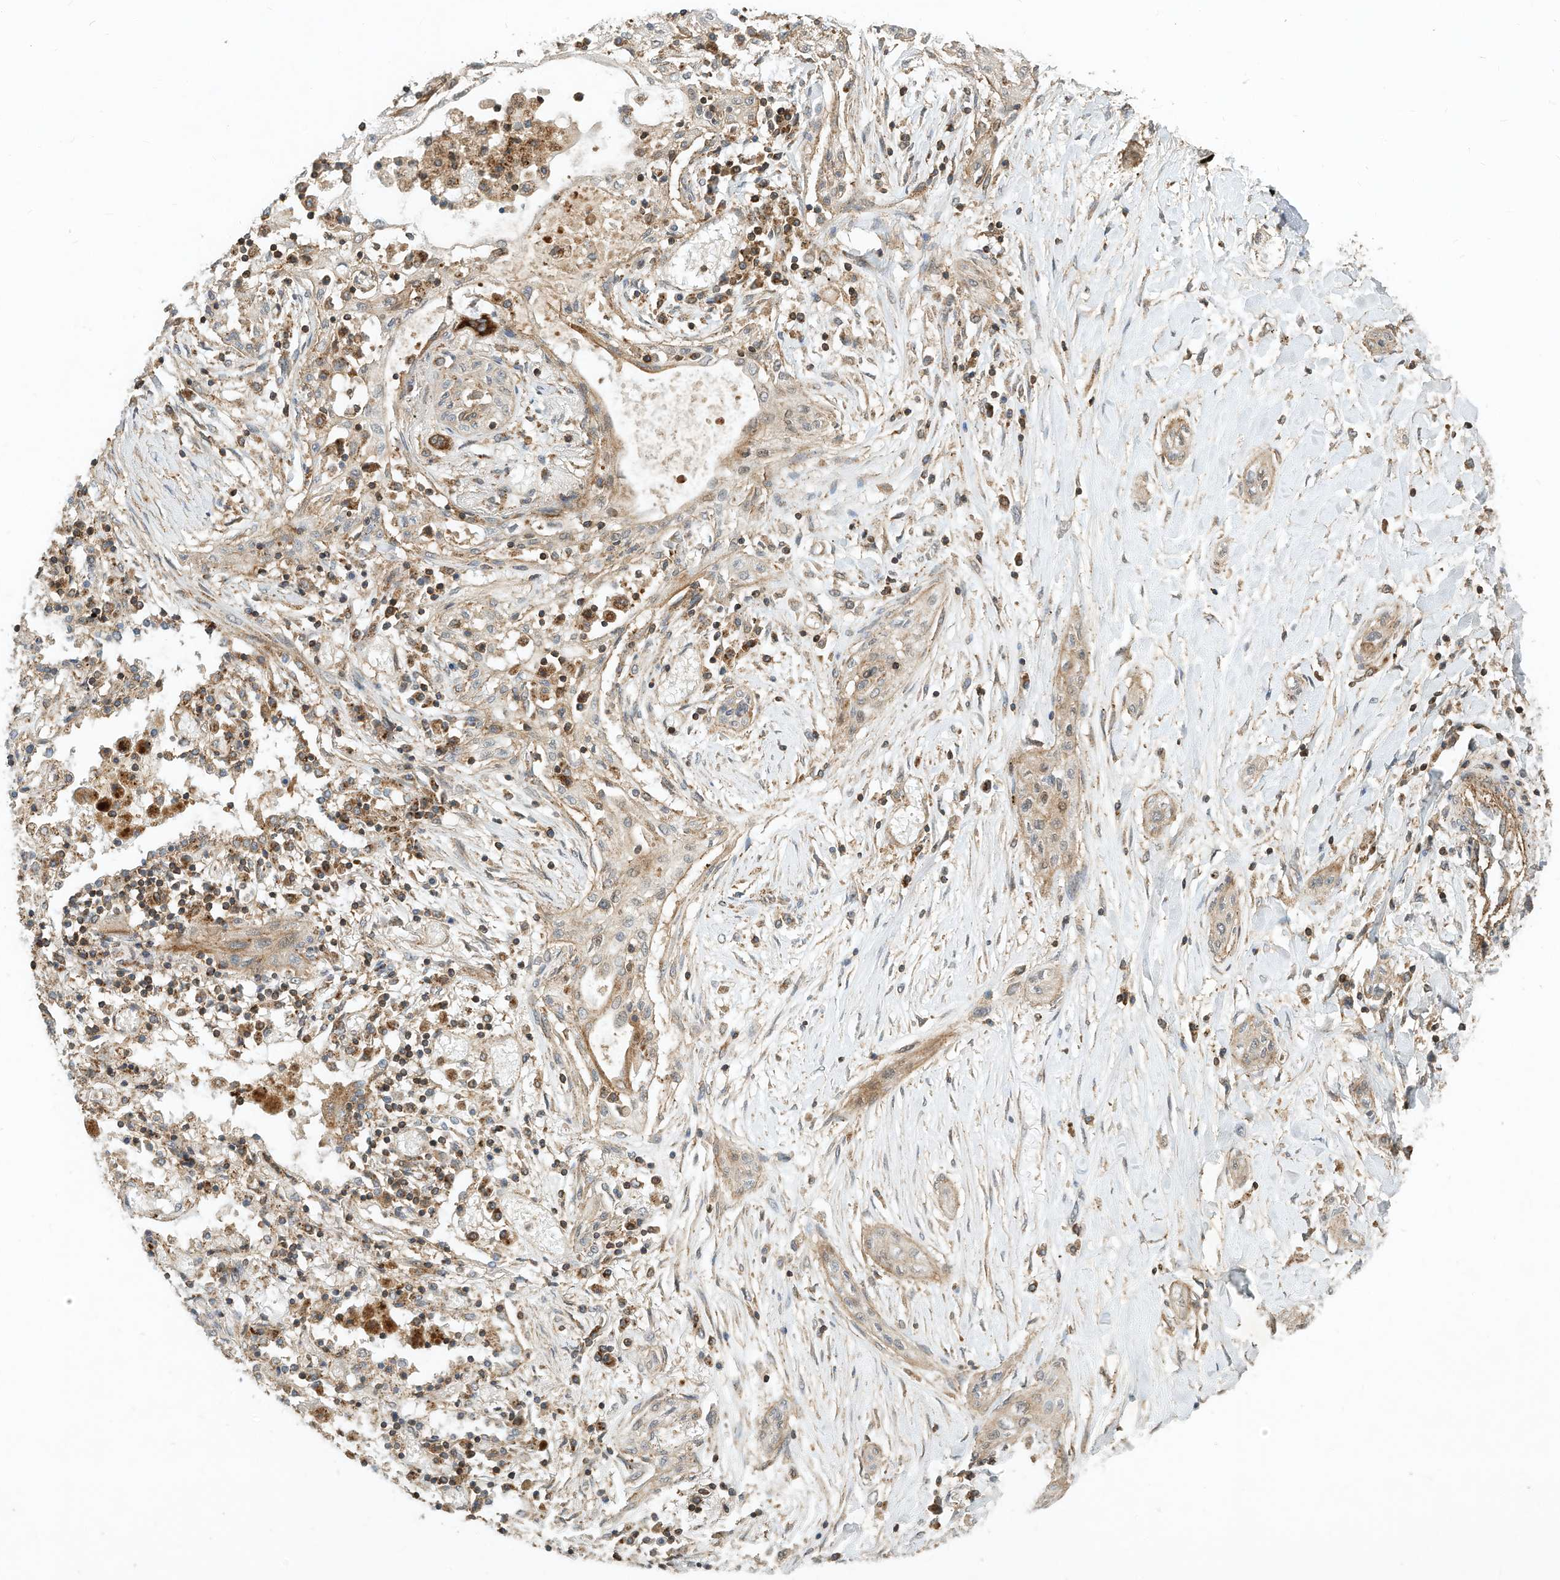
{"staining": {"intensity": "weak", "quantity": "25%-75%", "location": "cytoplasmic/membranous"}, "tissue": "lung cancer", "cell_type": "Tumor cells", "image_type": "cancer", "snomed": [{"axis": "morphology", "description": "Squamous cell carcinoma, NOS"}, {"axis": "topography", "description": "Lung"}], "caption": "Tumor cells reveal low levels of weak cytoplasmic/membranous positivity in approximately 25%-75% of cells in human lung cancer.", "gene": "CPAMD8", "patient": {"sex": "female", "age": 47}}